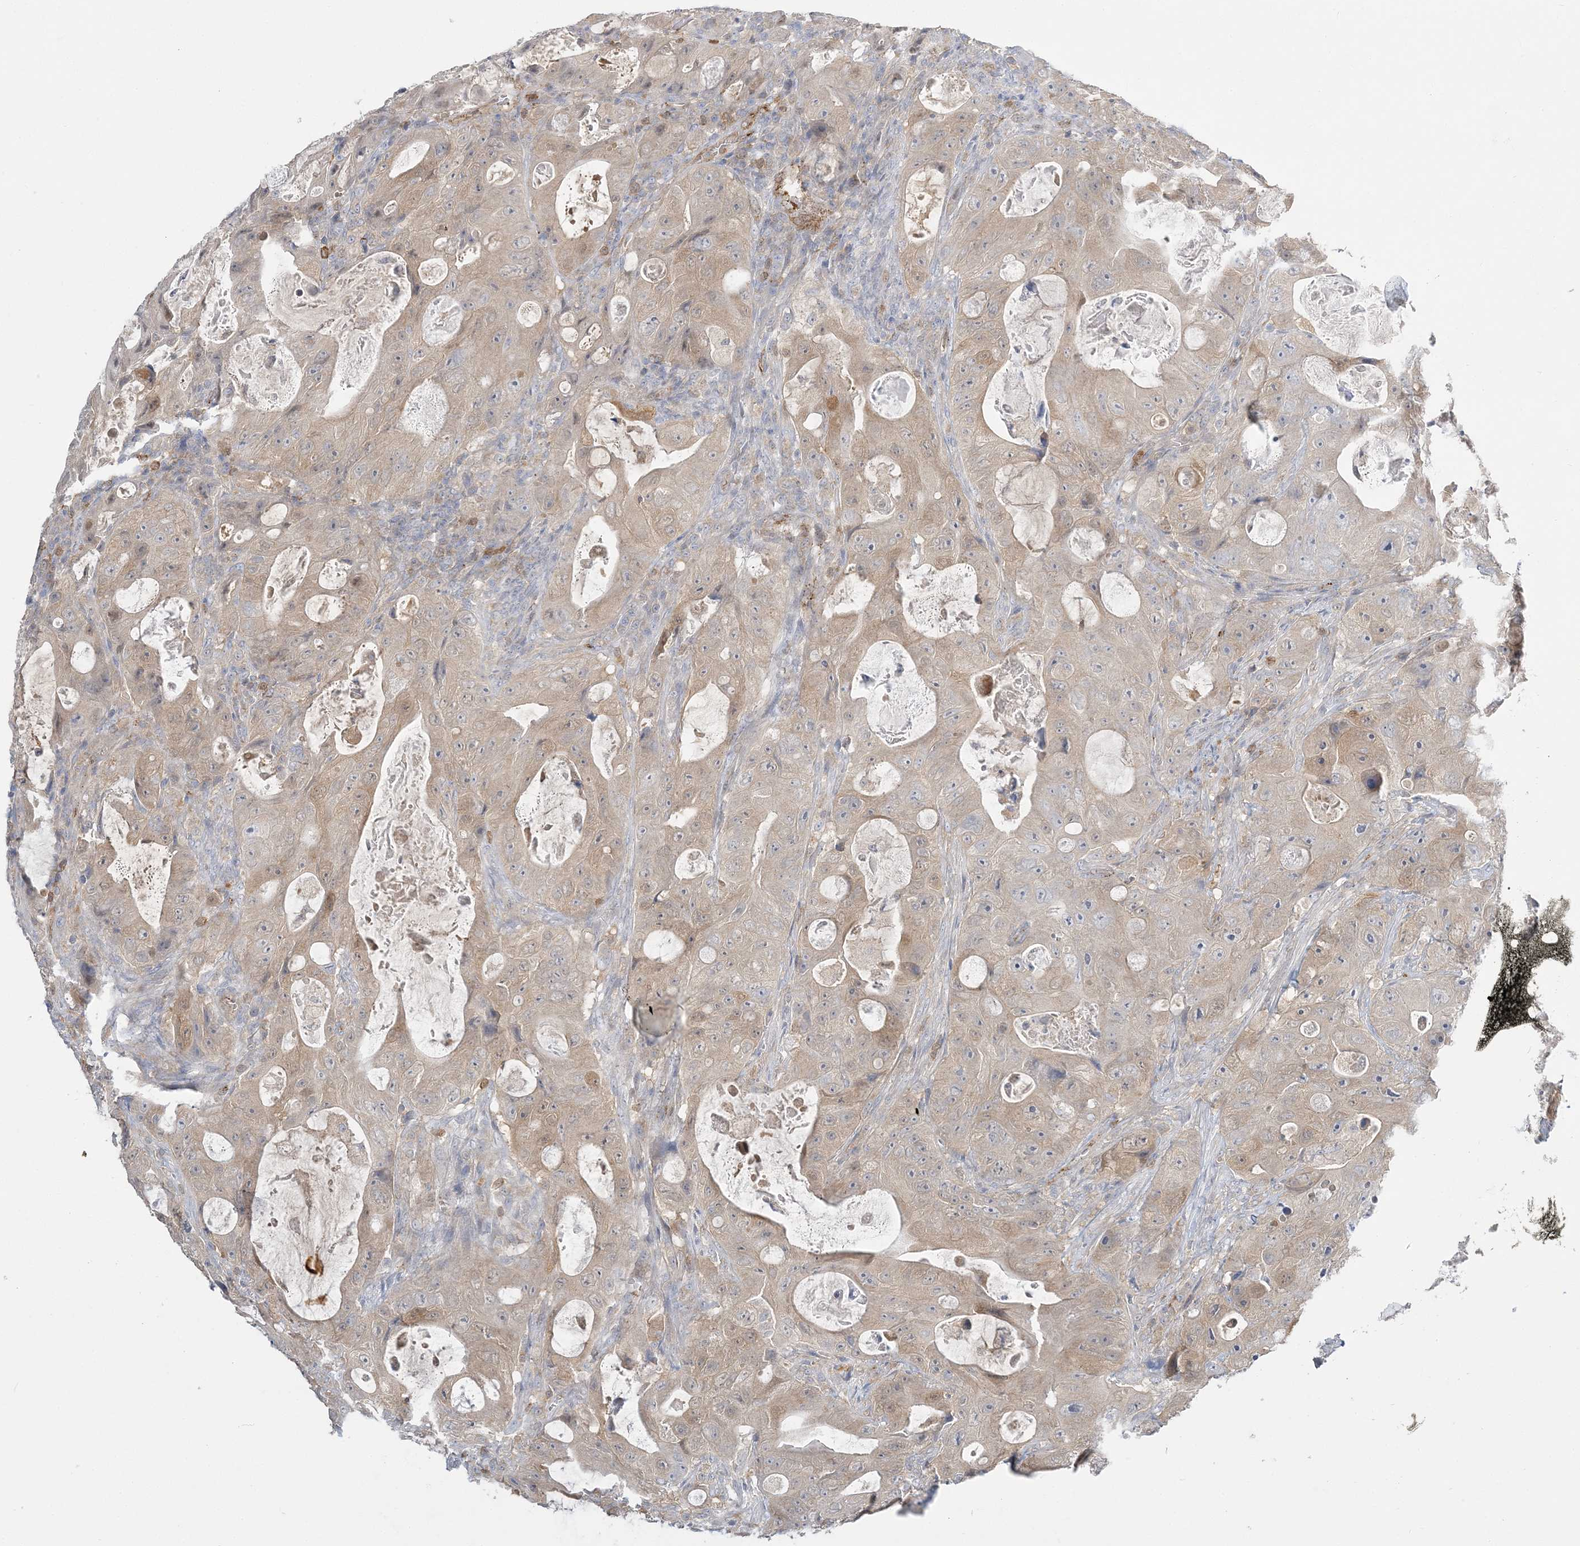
{"staining": {"intensity": "weak", "quantity": ">75%", "location": "cytoplasmic/membranous"}, "tissue": "colorectal cancer", "cell_type": "Tumor cells", "image_type": "cancer", "snomed": [{"axis": "morphology", "description": "Adenocarcinoma, NOS"}, {"axis": "topography", "description": "Colon"}], "caption": "Immunohistochemistry (DAB) staining of adenocarcinoma (colorectal) shows weak cytoplasmic/membranous protein positivity in about >75% of tumor cells. (DAB (3,3'-diaminobenzidine) IHC, brown staining for protein, blue staining for nuclei).", "gene": "INPP1", "patient": {"sex": "female", "age": 46}}